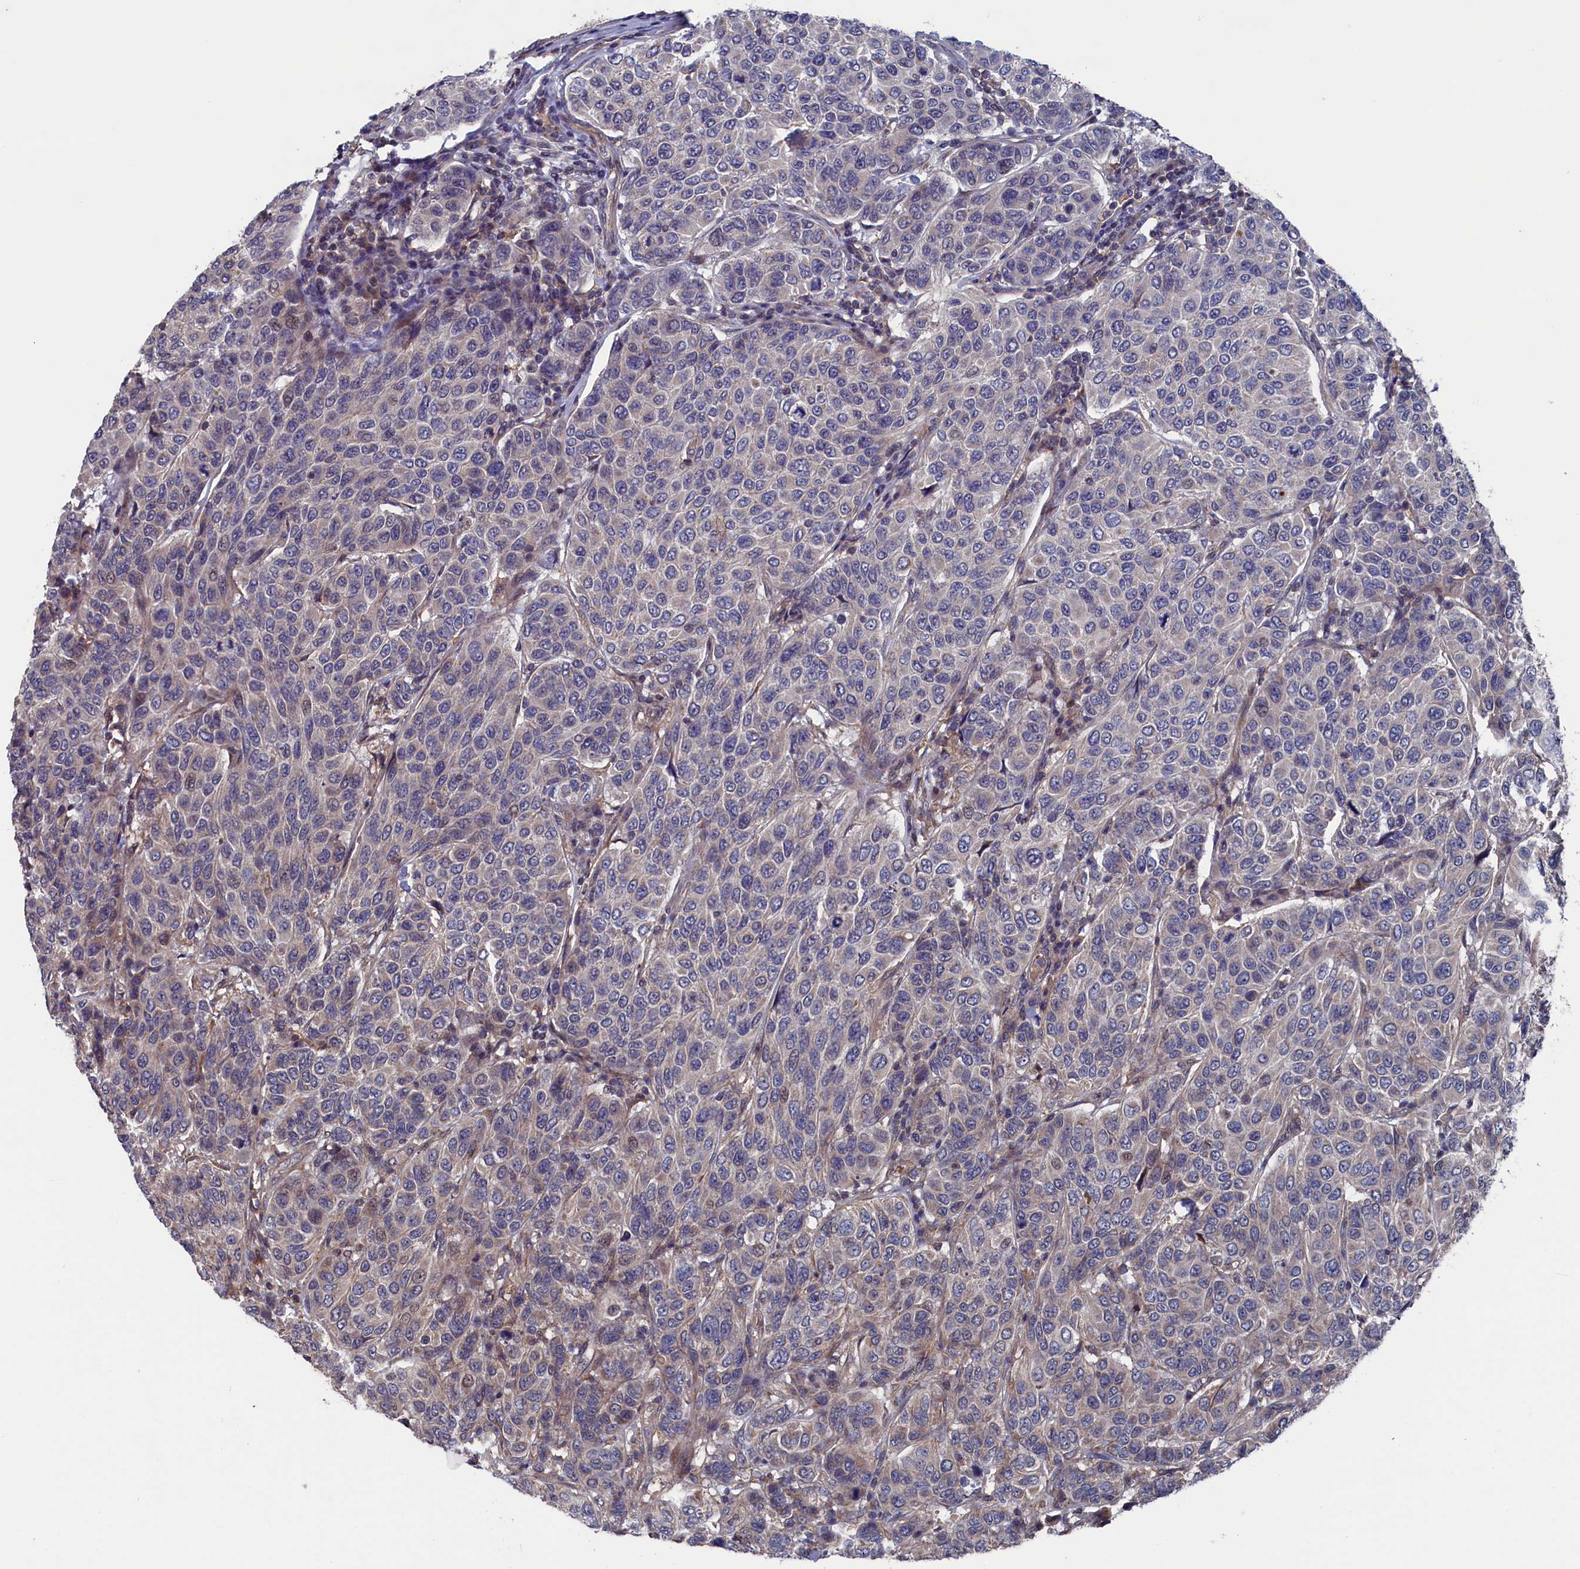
{"staining": {"intensity": "weak", "quantity": "<25%", "location": "cytoplasmic/membranous"}, "tissue": "breast cancer", "cell_type": "Tumor cells", "image_type": "cancer", "snomed": [{"axis": "morphology", "description": "Duct carcinoma"}, {"axis": "topography", "description": "Breast"}], "caption": "Histopathology image shows no significant protein expression in tumor cells of infiltrating ductal carcinoma (breast).", "gene": "SPATA13", "patient": {"sex": "female", "age": 55}}